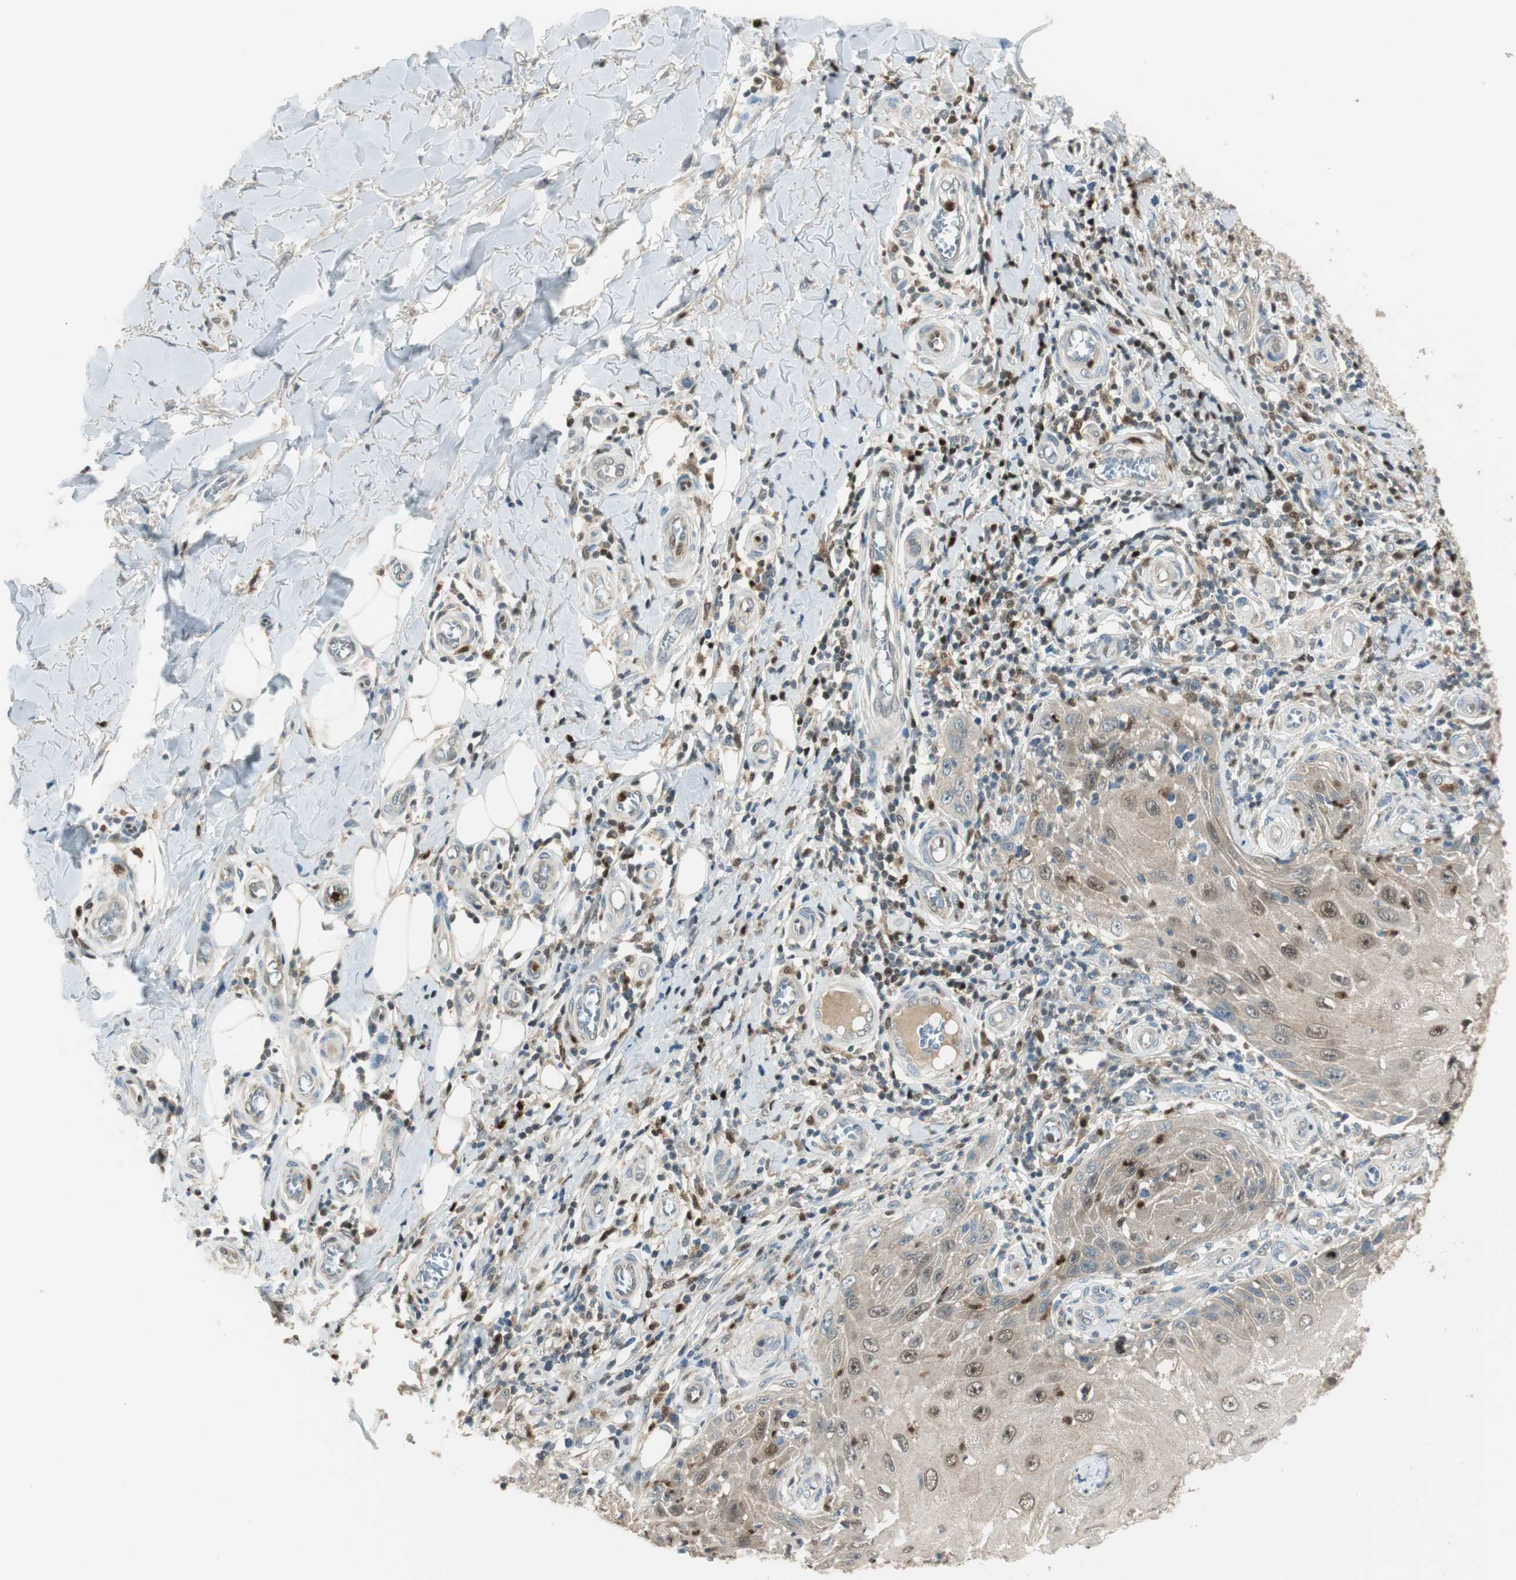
{"staining": {"intensity": "moderate", "quantity": "25%-75%", "location": "cytoplasmic/membranous,nuclear"}, "tissue": "skin cancer", "cell_type": "Tumor cells", "image_type": "cancer", "snomed": [{"axis": "morphology", "description": "Squamous cell carcinoma, NOS"}, {"axis": "topography", "description": "Skin"}], "caption": "Protein staining of skin cancer tissue displays moderate cytoplasmic/membranous and nuclear staining in approximately 25%-75% of tumor cells.", "gene": "LTA4H", "patient": {"sex": "female", "age": 73}}